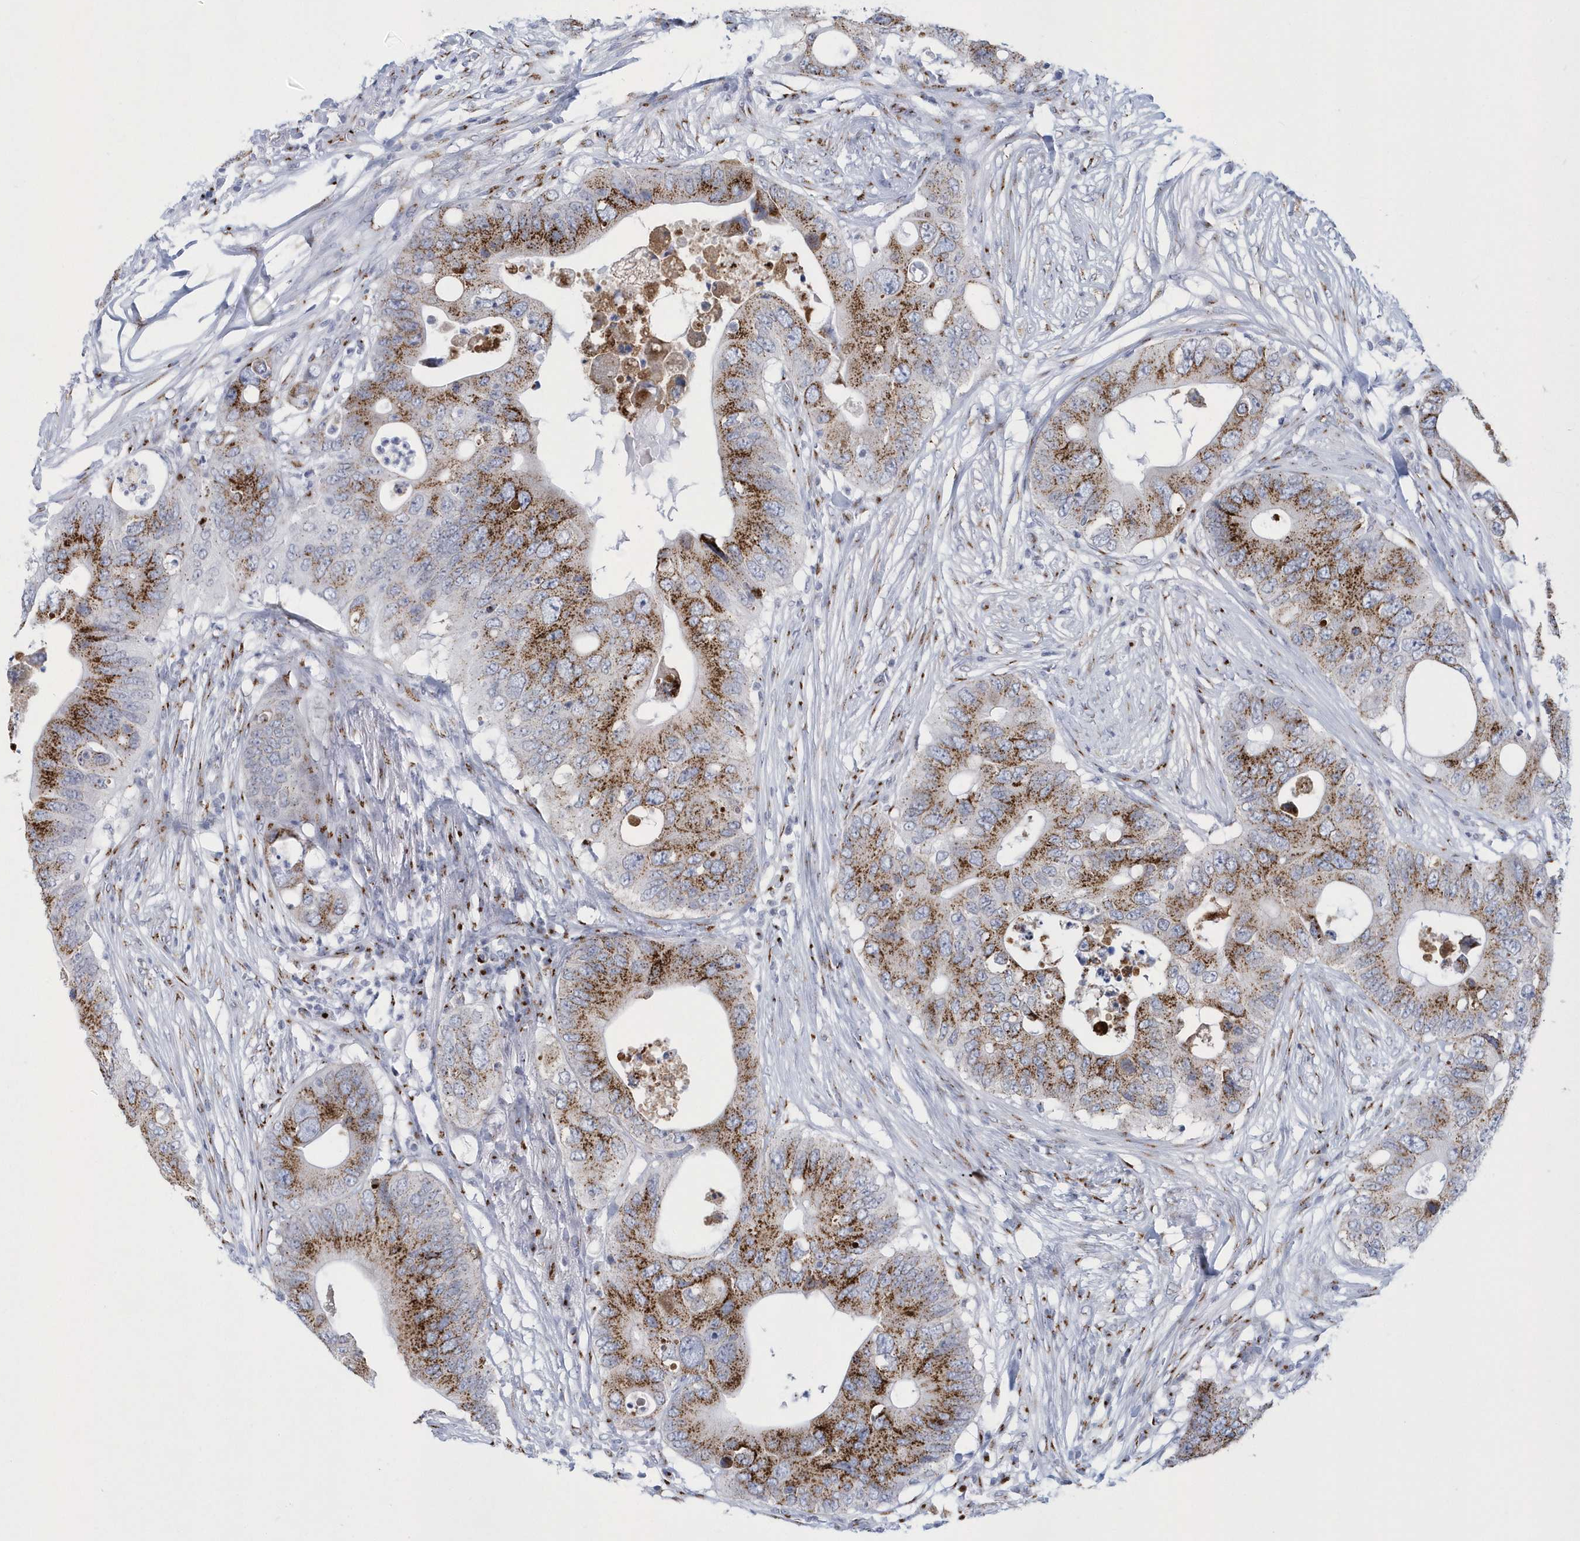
{"staining": {"intensity": "moderate", "quantity": ">75%", "location": "cytoplasmic/membranous"}, "tissue": "colorectal cancer", "cell_type": "Tumor cells", "image_type": "cancer", "snomed": [{"axis": "morphology", "description": "Adenocarcinoma, NOS"}, {"axis": "topography", "description": "Colon"}], "caption": "A high-resolution micrograph shows IHC staining of colorectal cancer, which displays moderate cytoplasmic/membranous expression in about >75% of tumor cells.", "gene": "SLX9", "patient": {"sex": "male", "age": 71}}